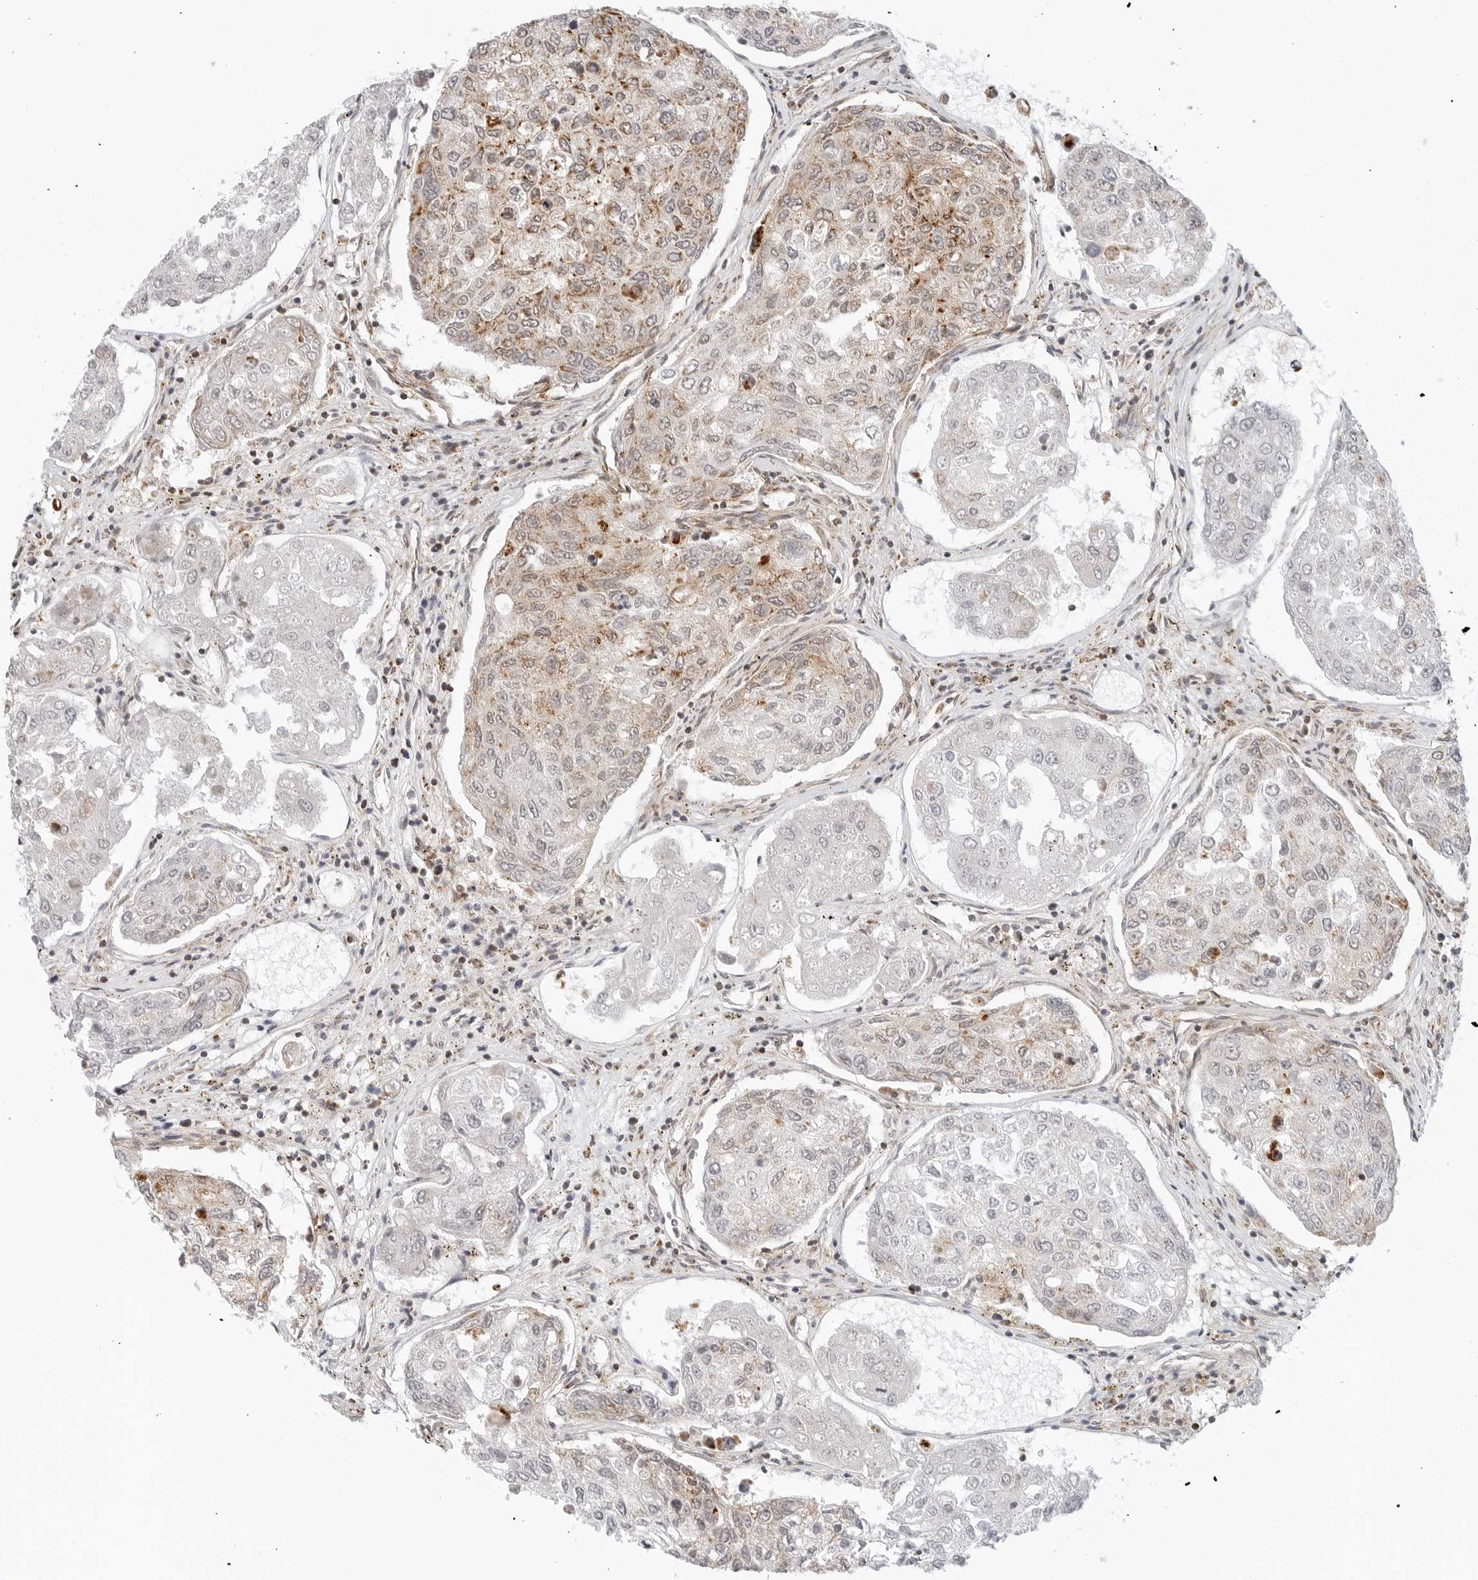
{"staining": {"intensity": "moderate", "quantity": "25%-75%", "location": "cytoplasmic/membranous"}, "tissue": "urothelial cancer", "cell_type": "Tumor cells", "image_type": "cancer", "snomed": [{"axis": "morphology", "description": "Urothelial carcinoma, High grade"}, {"axis": "topography", "description": "Lymph node"}, {"axis": "topography", "description": "Urinary bladder"}], "caption": "Immunohistochemical staining of high-grade urothelial carcinoma shows medium levels of moderate cytoplasmic/membranous expression in approximately 25%-75% of tumor cells.", "gene": "POLR3GL", "patient": {"sex": "male", "age": 51}}